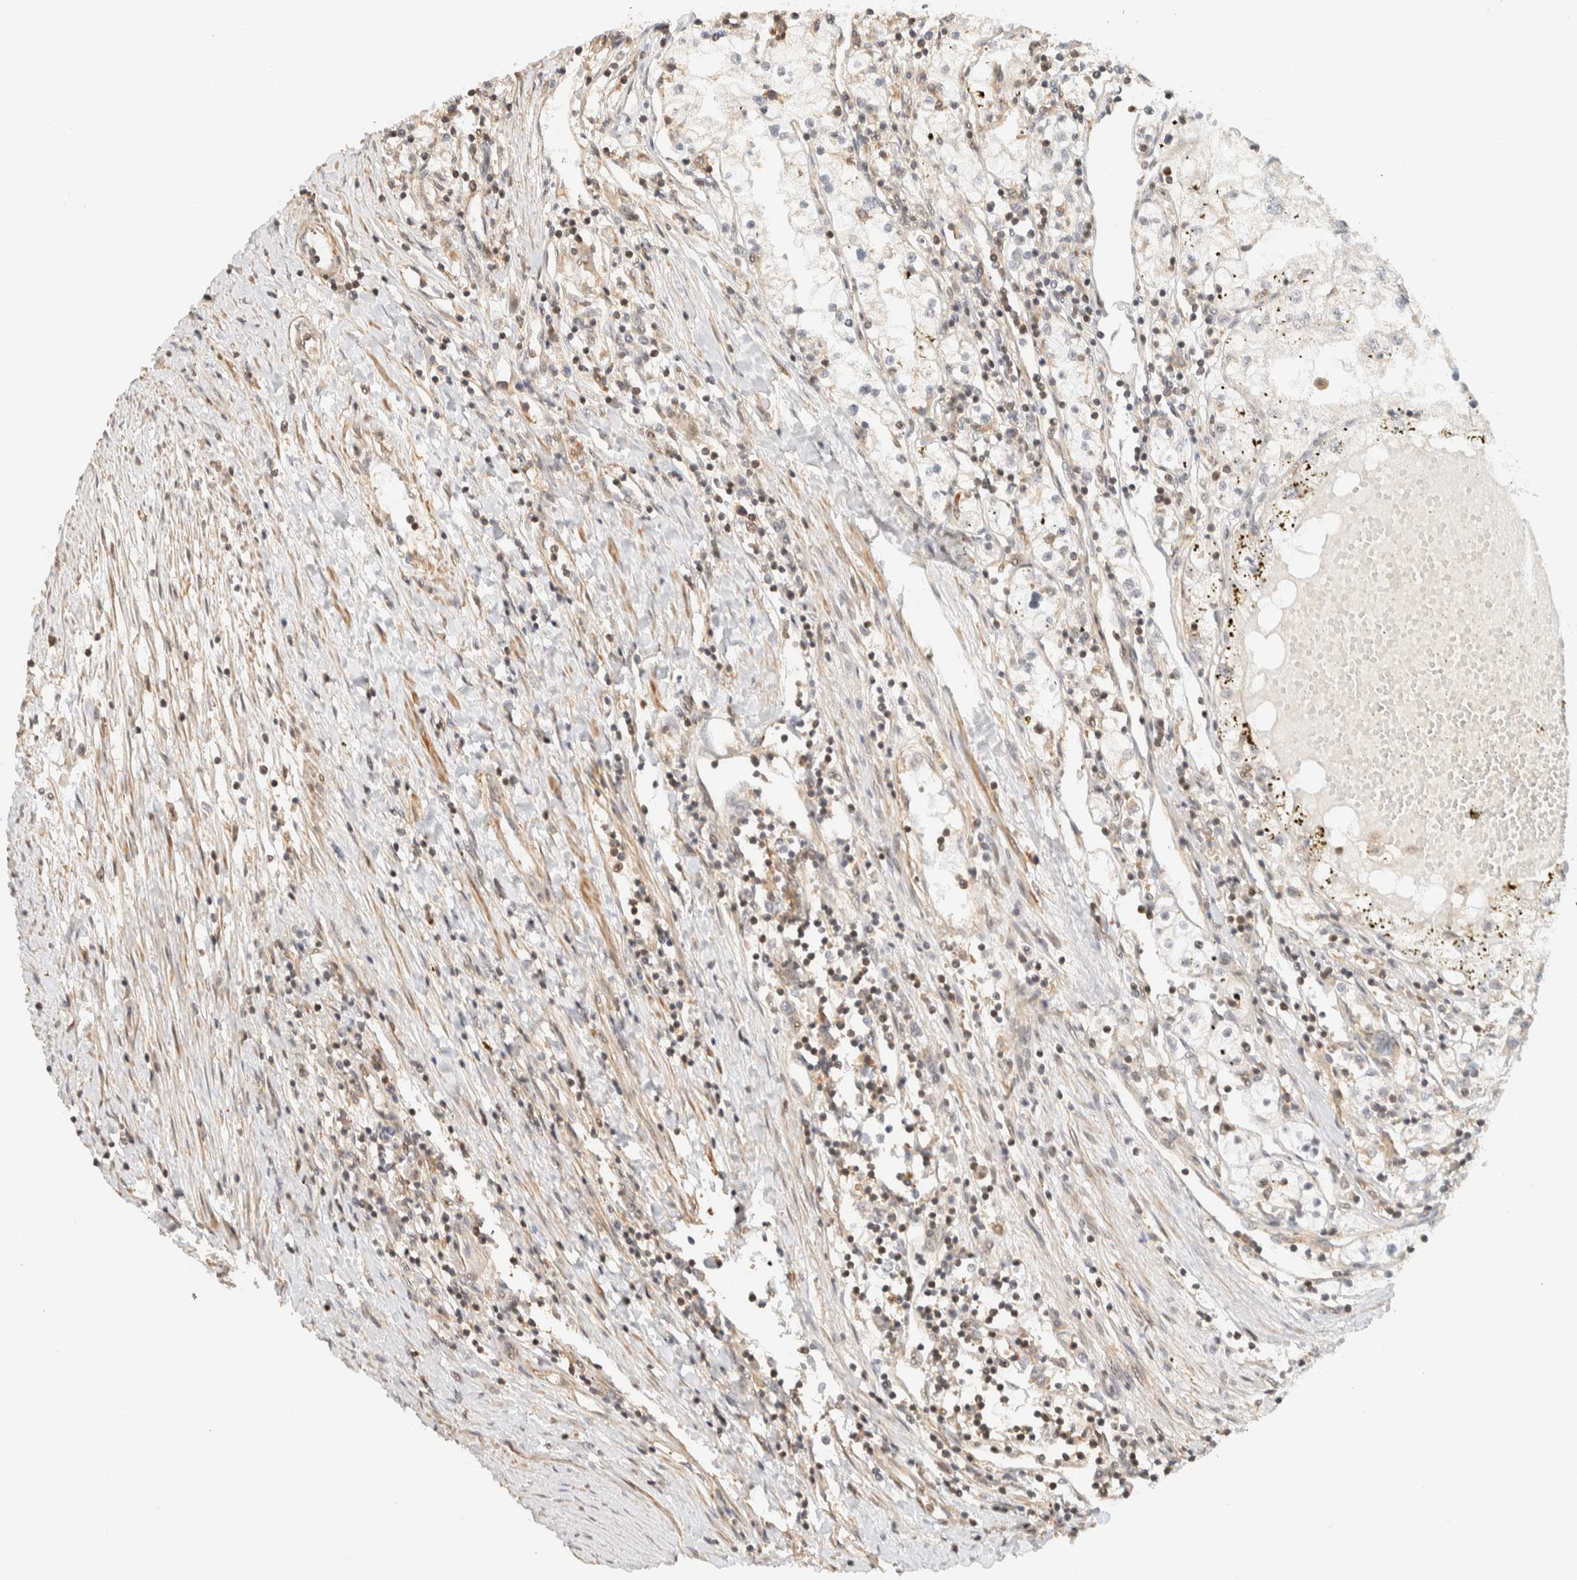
{"staining": {"intensity": "negative", "quantity": "none", "location": "none"}, "tissue": "renal cancer", "cell_type": "Tumor cells", "image_type": "cancer", "snomed": [{"axis": "morphology", "description": "Adenocarcinoma, NOS"}, {"axis": "topography", "description": "Kidney"}], "caption": "This is an IHC image of renal cancer. There is no expression in tumor cells.", "gene": "ARFGEF1", "patient": {"sex": "male", "age": 68}}